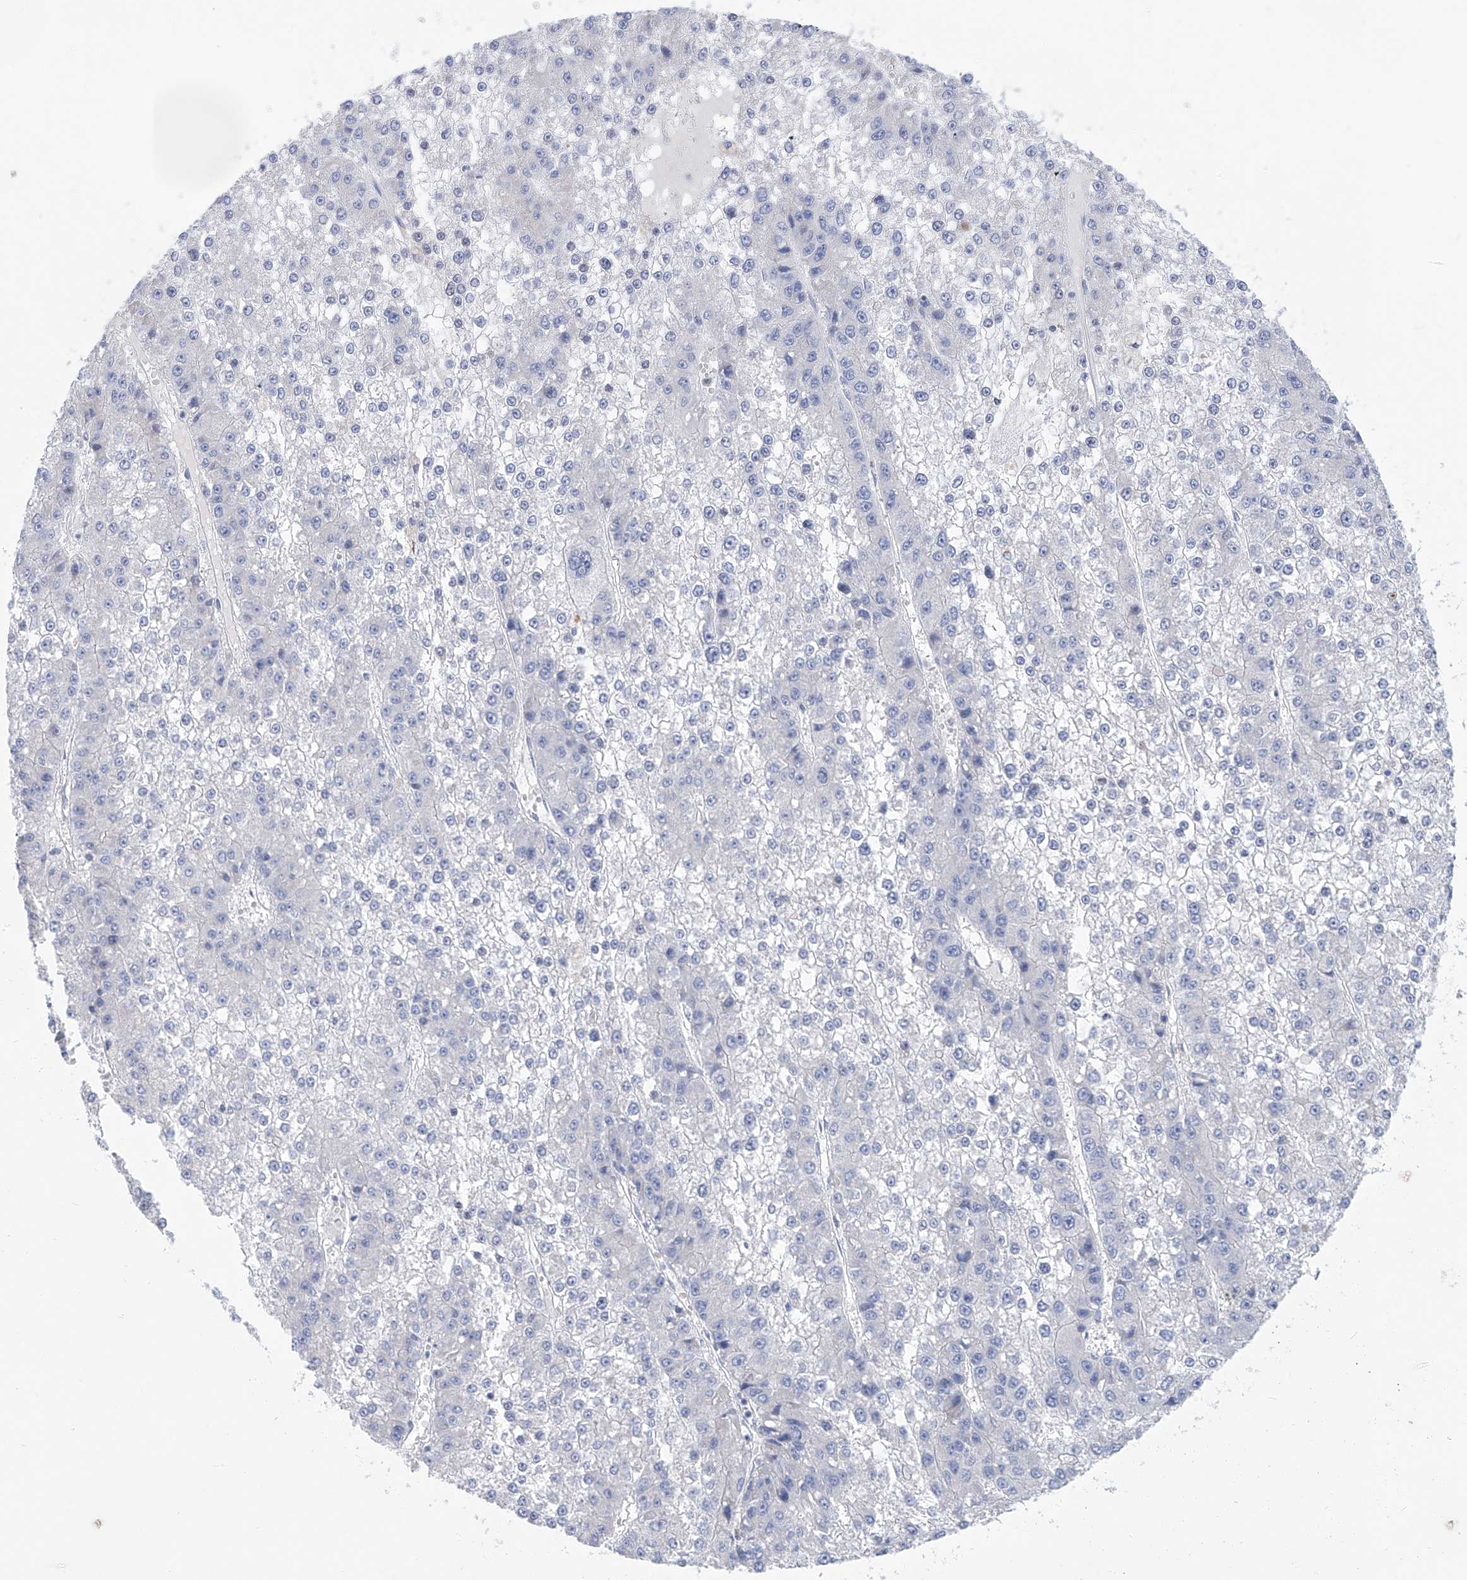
{"staining": {"intensity": "negative", "quantity": "none", "location": "none"}, "tissue": "liver cancer", "cell_type": "Tumor cells", "image_type": "cancer", "snomed": [{"axis": "morphology", "description": "Carcinoma, Hepatocellular, NOS"}, {"axis": "topography", "description": "Liver"}], "caption": "High magnification brightfield microscopy of liver cancer stained with DAB (3,3'-diaminobenzidine) (brown) and counterstained with hematoxylin (blue): tumor cells show no significant staining.", "gene": "PHF20", "patient": {"sex": "female", "age": 73}}